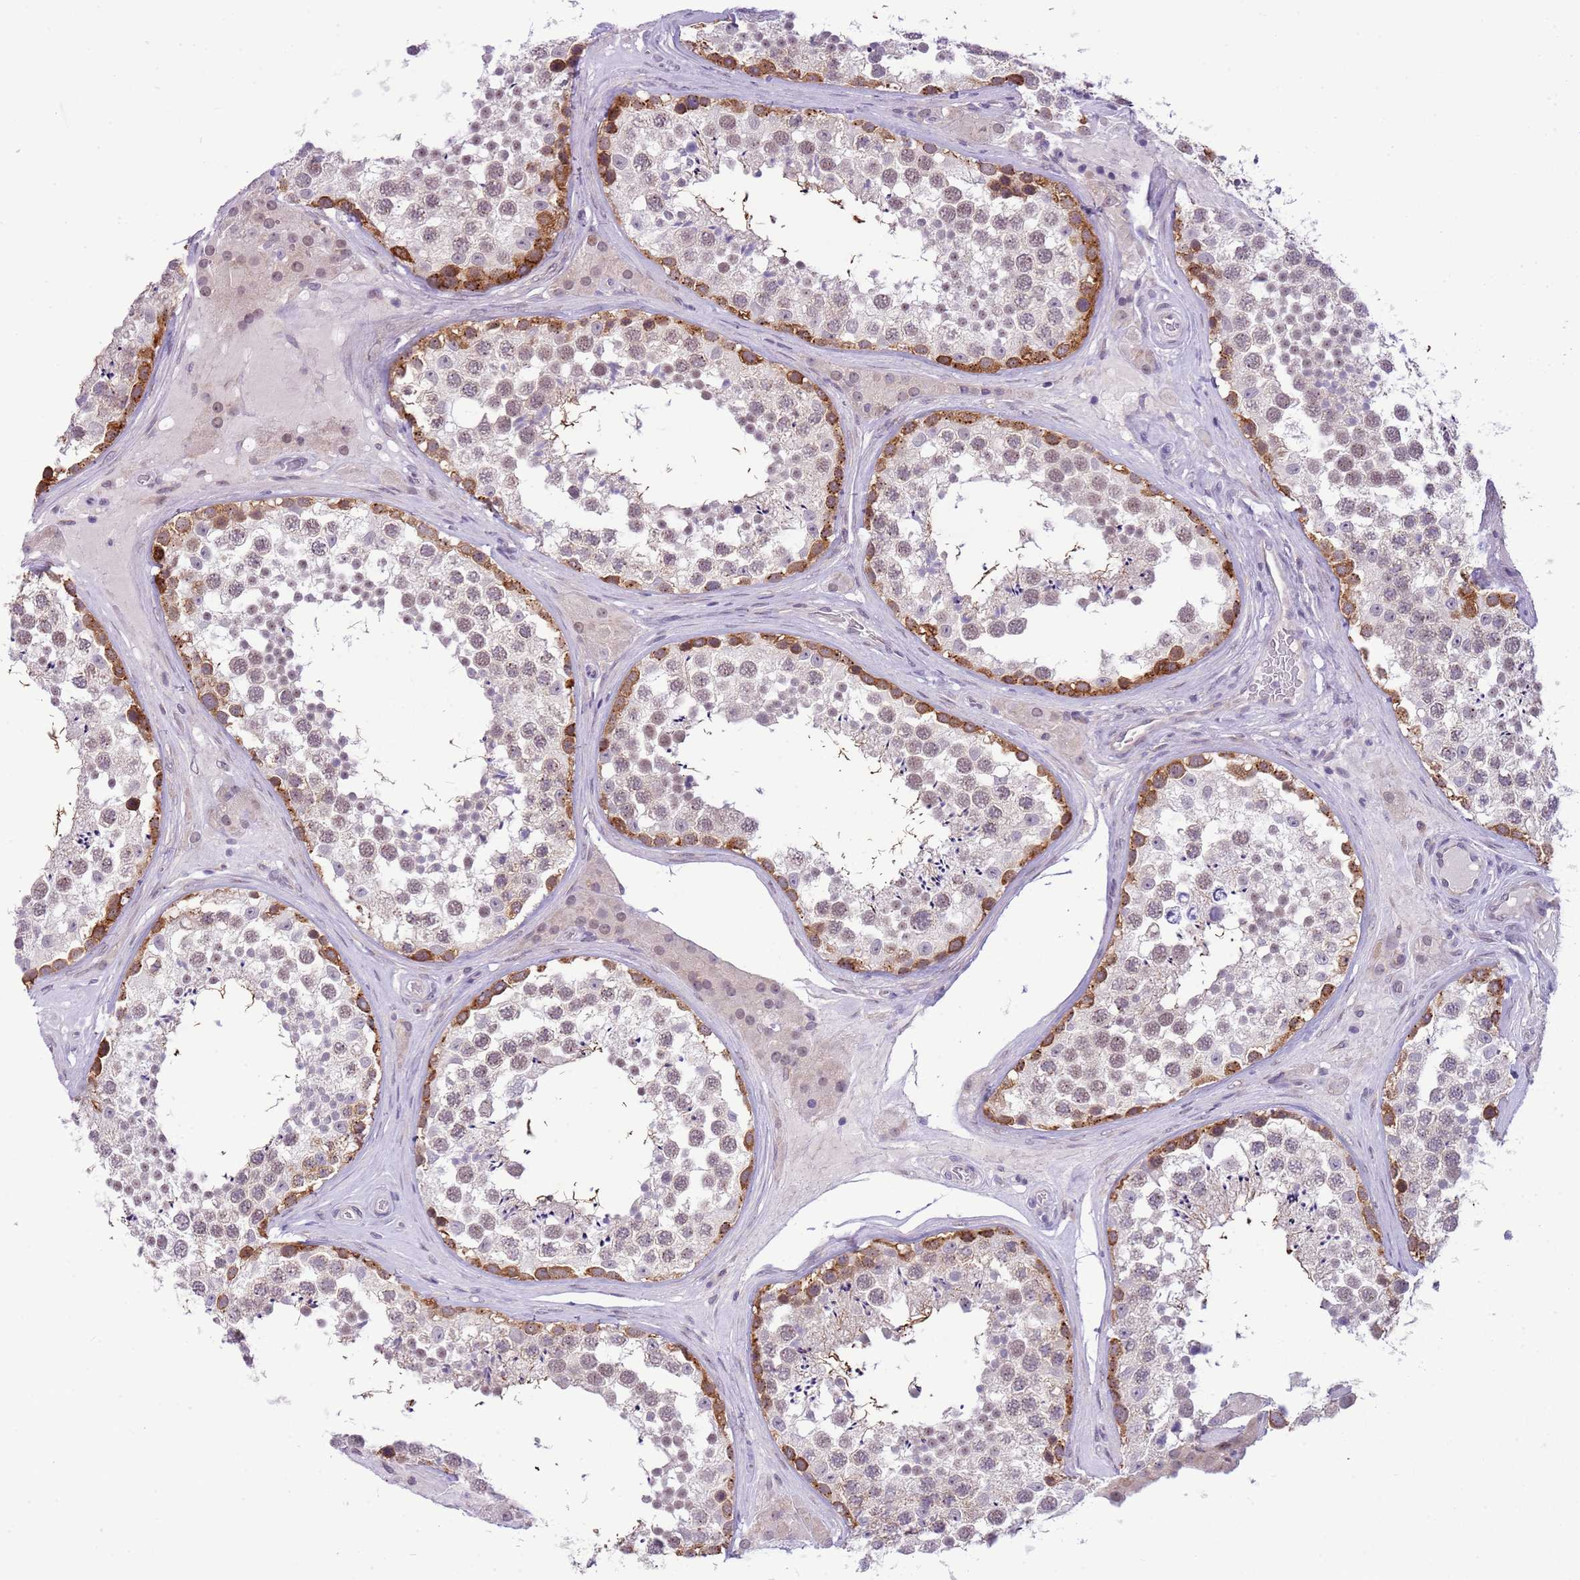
{"staining": {"intensity": "strong", "quantity": "<25%", "location": "cytoplasmic/membranous"}, "tissue": "testis", "cell_type": "Cells in seminiferous ducts", "image_type": "normal", "snomed": [{"axis": "morphology", "description": "Normal tissue, NOS"}, {"axis": "topography", "description": "Testis"}], "caption": "Immunohistochemistry (IHC) micrograph of benign human testis stained for a protein (brown), which shows medium levels of strong cytoplasmic/membranous positivity in about <25% of cells in seminiferous ducts.", "gene": "FAM120C", "patient": {"sex": "male", "age": 46}}